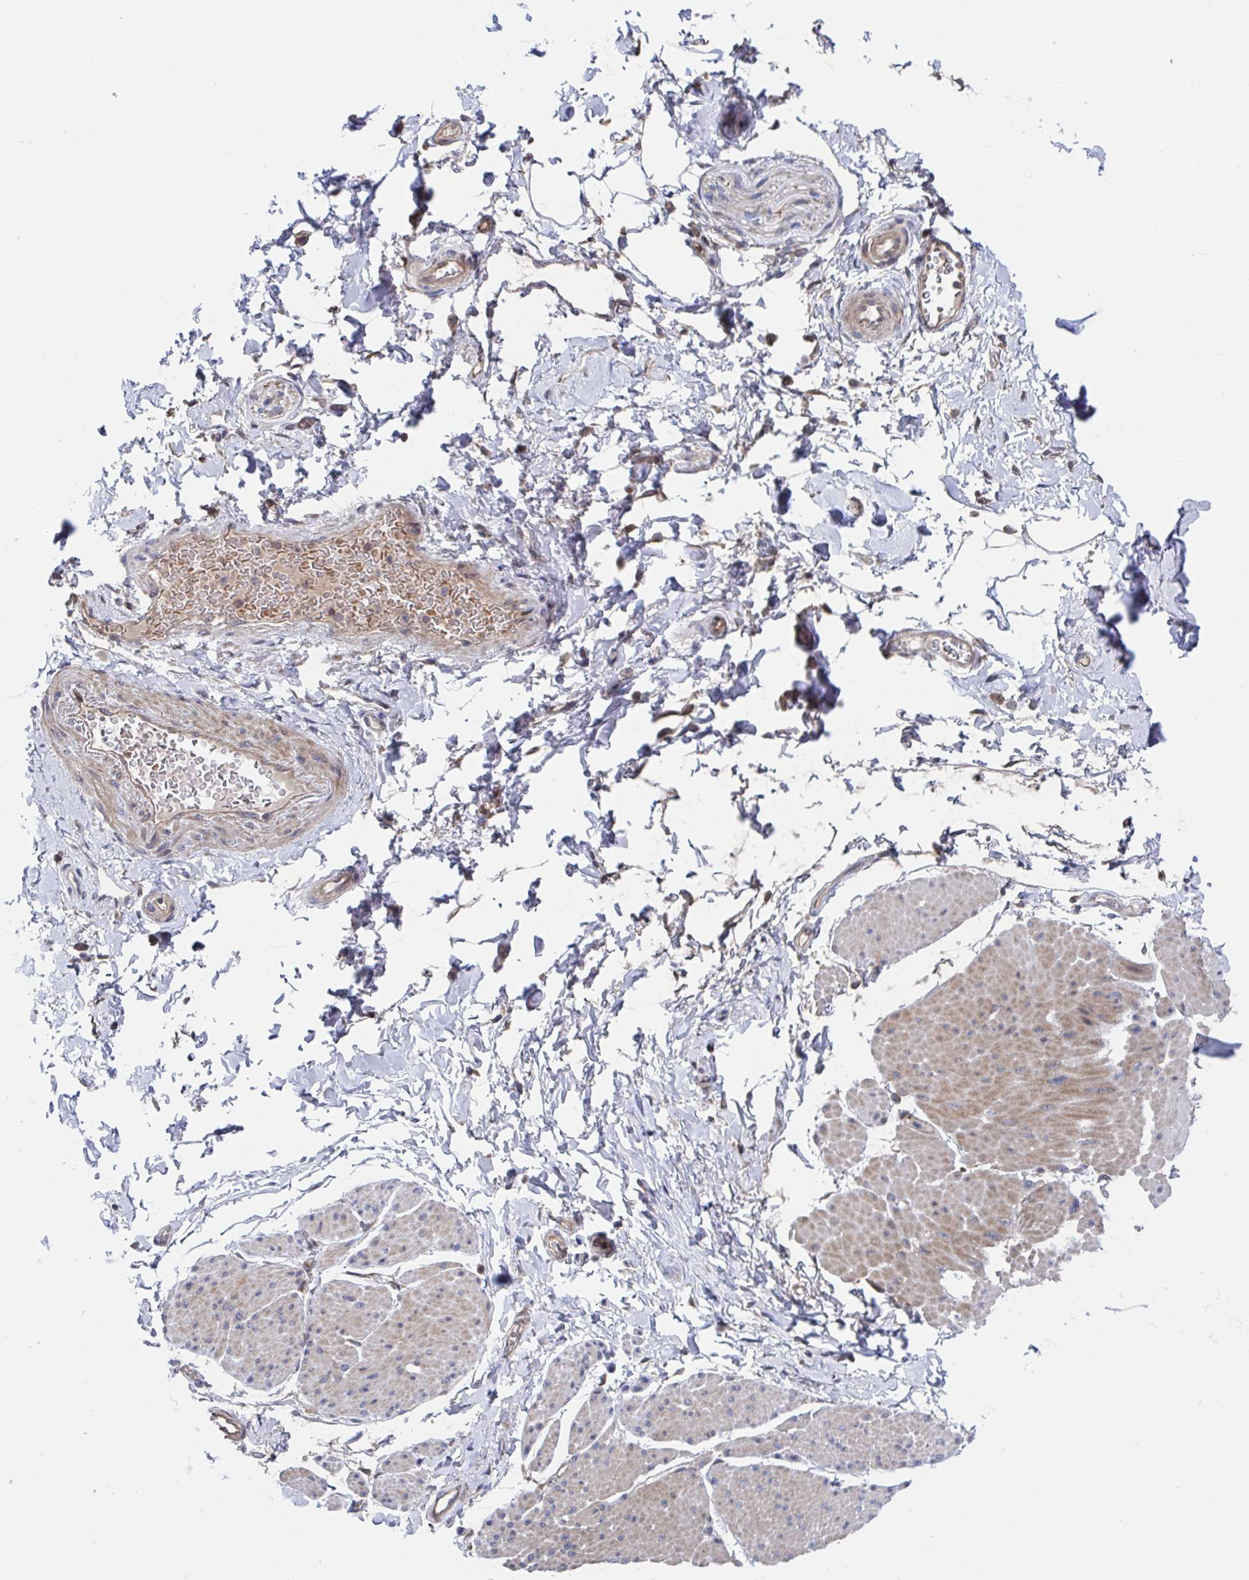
{"staining": {"intensity": "negative", "quantity": "none", "location": "none"}, "tissue": "adipose tissue", "cell_type": "Adipocytes", "image_type": "normal", "snomed": [{"axis": "morphology", "description": "Normal tissue, NOS"}, {"axis": "topography", "description": "Urinary bladder"}, {"axis": "topography", "description": "Peripheral nerve tissue"}], "caption": "Immunohistochemistry (IHC) image of unremarkable human adipose tissue stained for a protein (brown), which shows no staining in adipocytes. (Stains: DAB (3,3'-diaminobenzidine) immunohistochemistry with hematoxylin counter stain, Microscopy: brightfield microscopy at high magnification).", "gene": "DHRS12", "patient": {"sex": "female", "age": 60}}